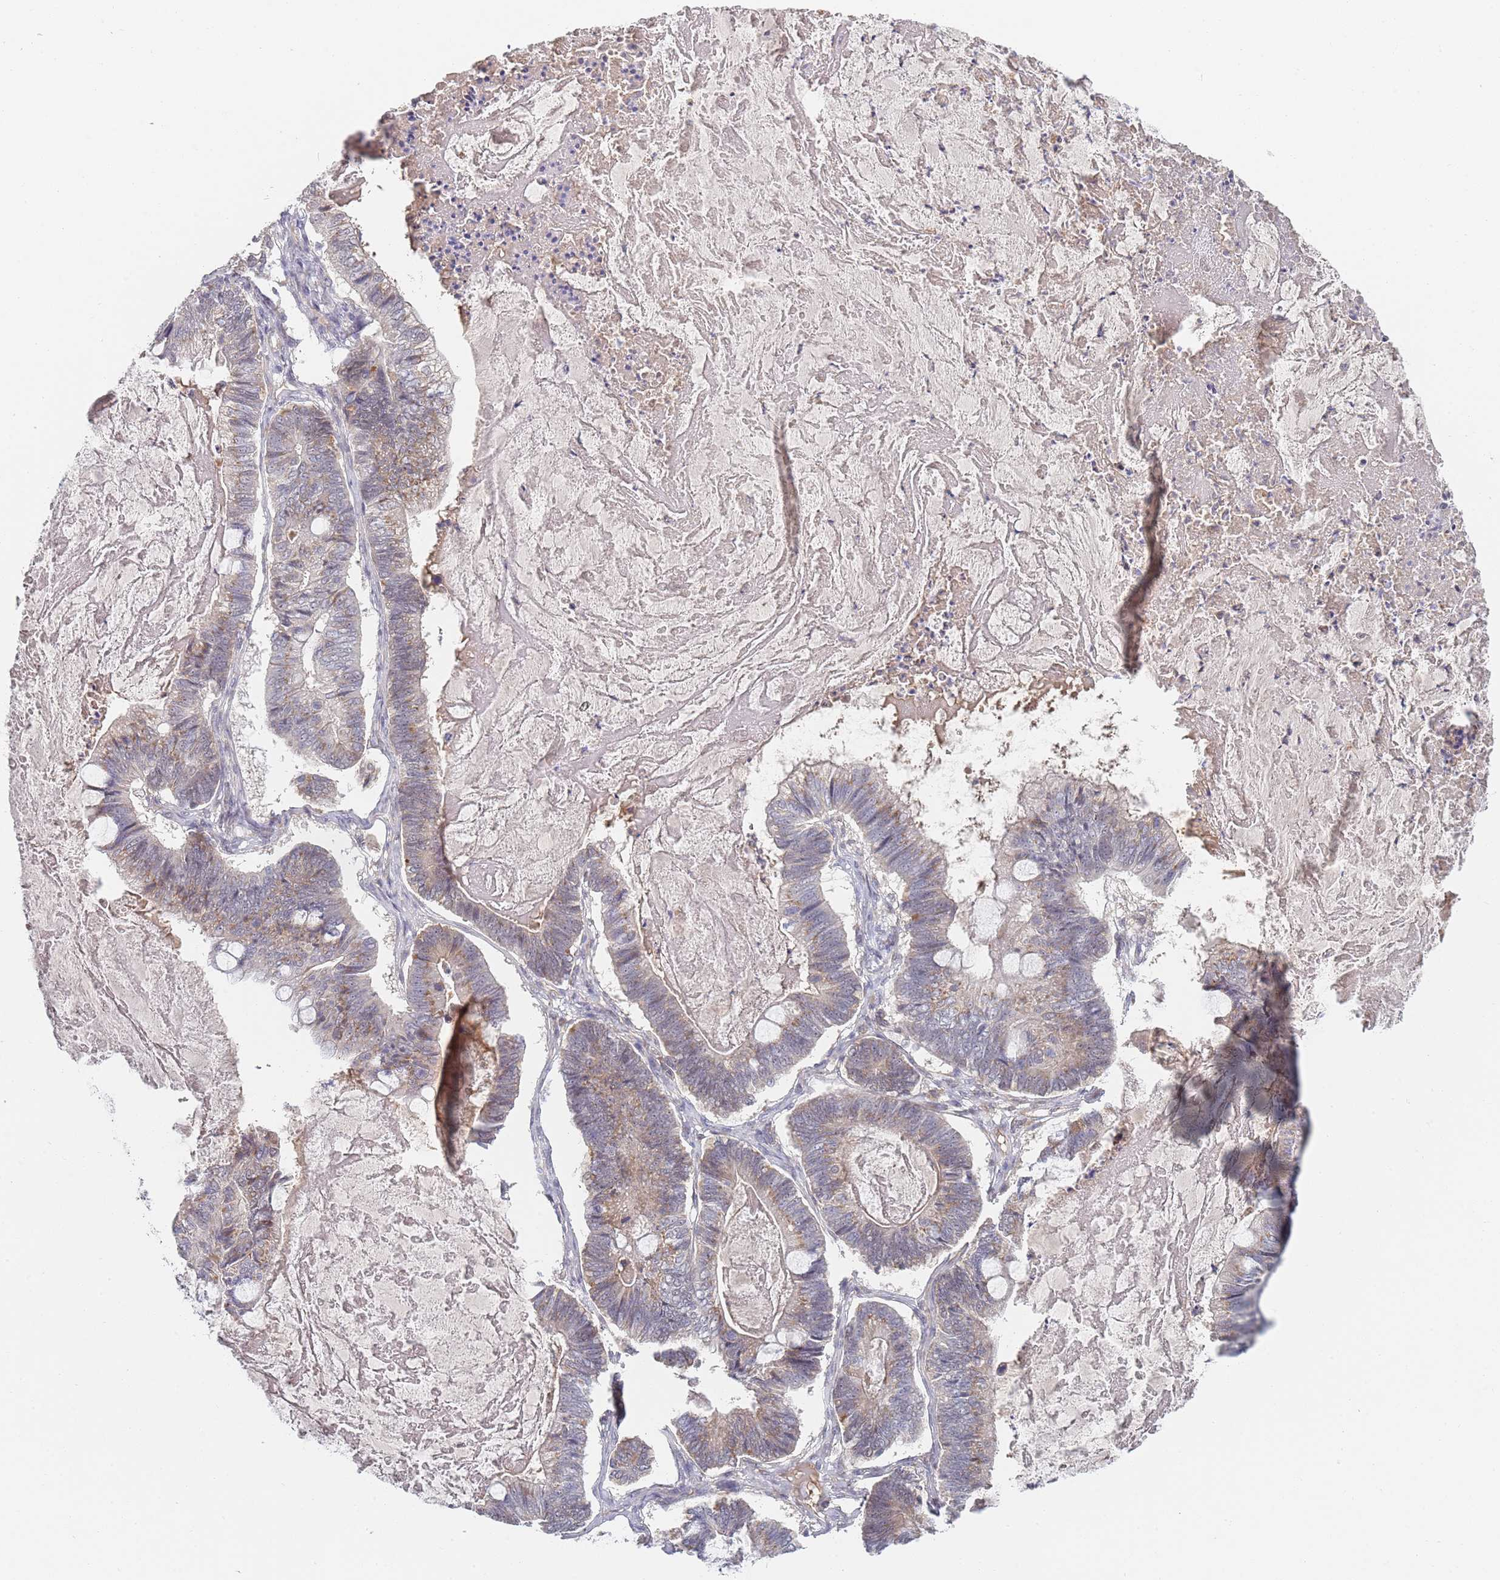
{"staining": {"intensity": "weak", "quantity": "<25%", "location": "cytoplasmic/membranous"}, "tissue": "ovarian cancer", "cell_type": "Tumor cells", "image_type": "cancer", "snomed": [{"axis": "morphology", "description": "Cystadenocarcinoma, mucinous, NOS"}, {"axis": "topography", "description": "Ovary"}], "caption": "This is an immunohistochemistry histopathology image of human mucinous cystadenocarcinoma (ovarian). There is no staining in tumor cells.", "gene": "B4GALT4", "patient": {"sex": "female", "age": 61}}